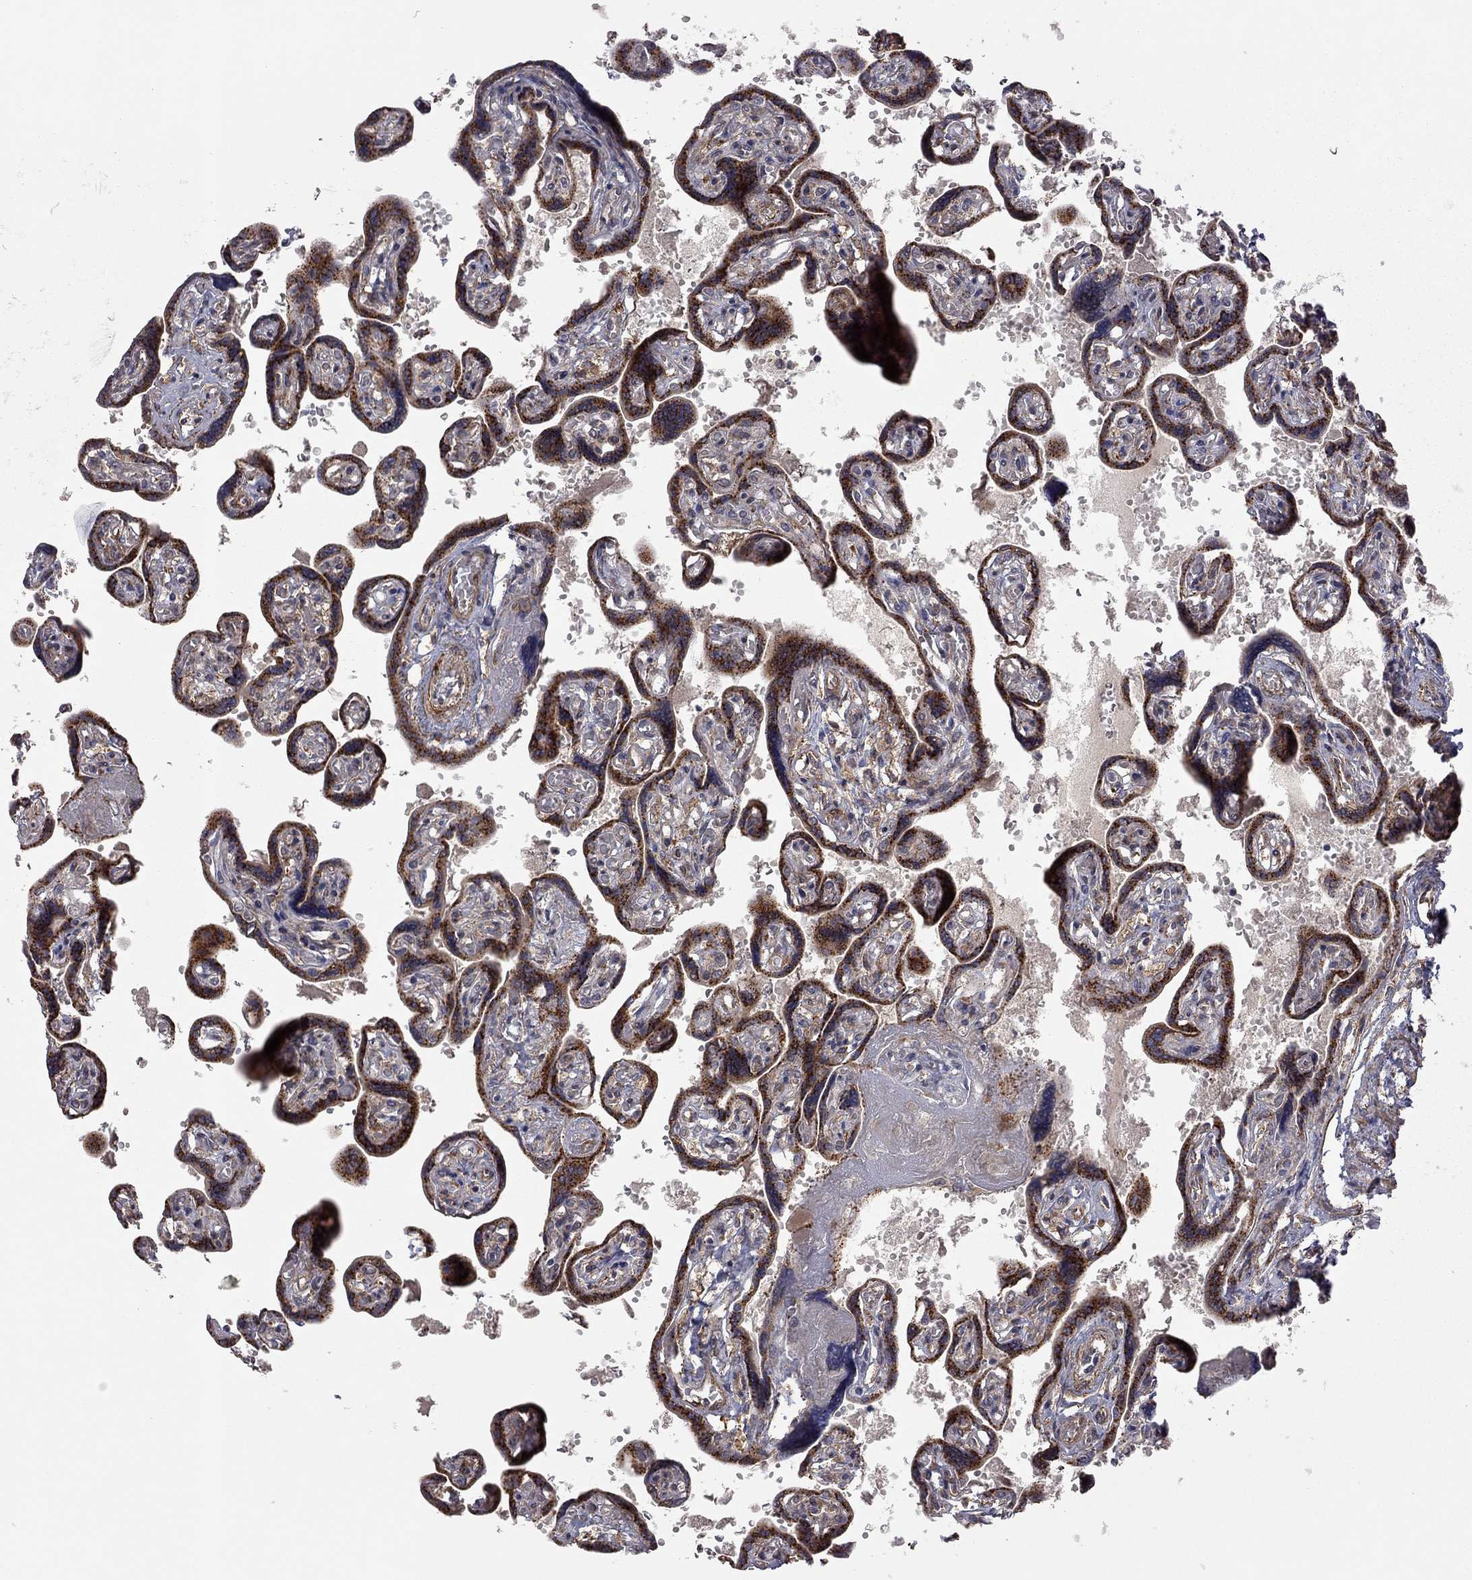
{"staining": {"intensity": "strong", "quantity": "25%-75%", "location": "cytoplasmic/membranous"}, "tissue": "placenta", "cell_type": "Decidual cells", "image_type": "normal", "snomed": [{"axis": "morphology", "description": "Normal tissue, NOS"}, {"axis": "topography", "description": "Placenta"}], "caption": "A histopathology image of human placenta stained for a protein reveals strong cytoplasmic/membranous brown staining in decidual cells. (Stains: DAB (3,3'-diaminobenzidine) in brown, nuclei in blue, Microscopy: brightfield microscopy at high magnification).", "gene": "EXOC3L2", "patient": {"sex": "female", "age": 32}}